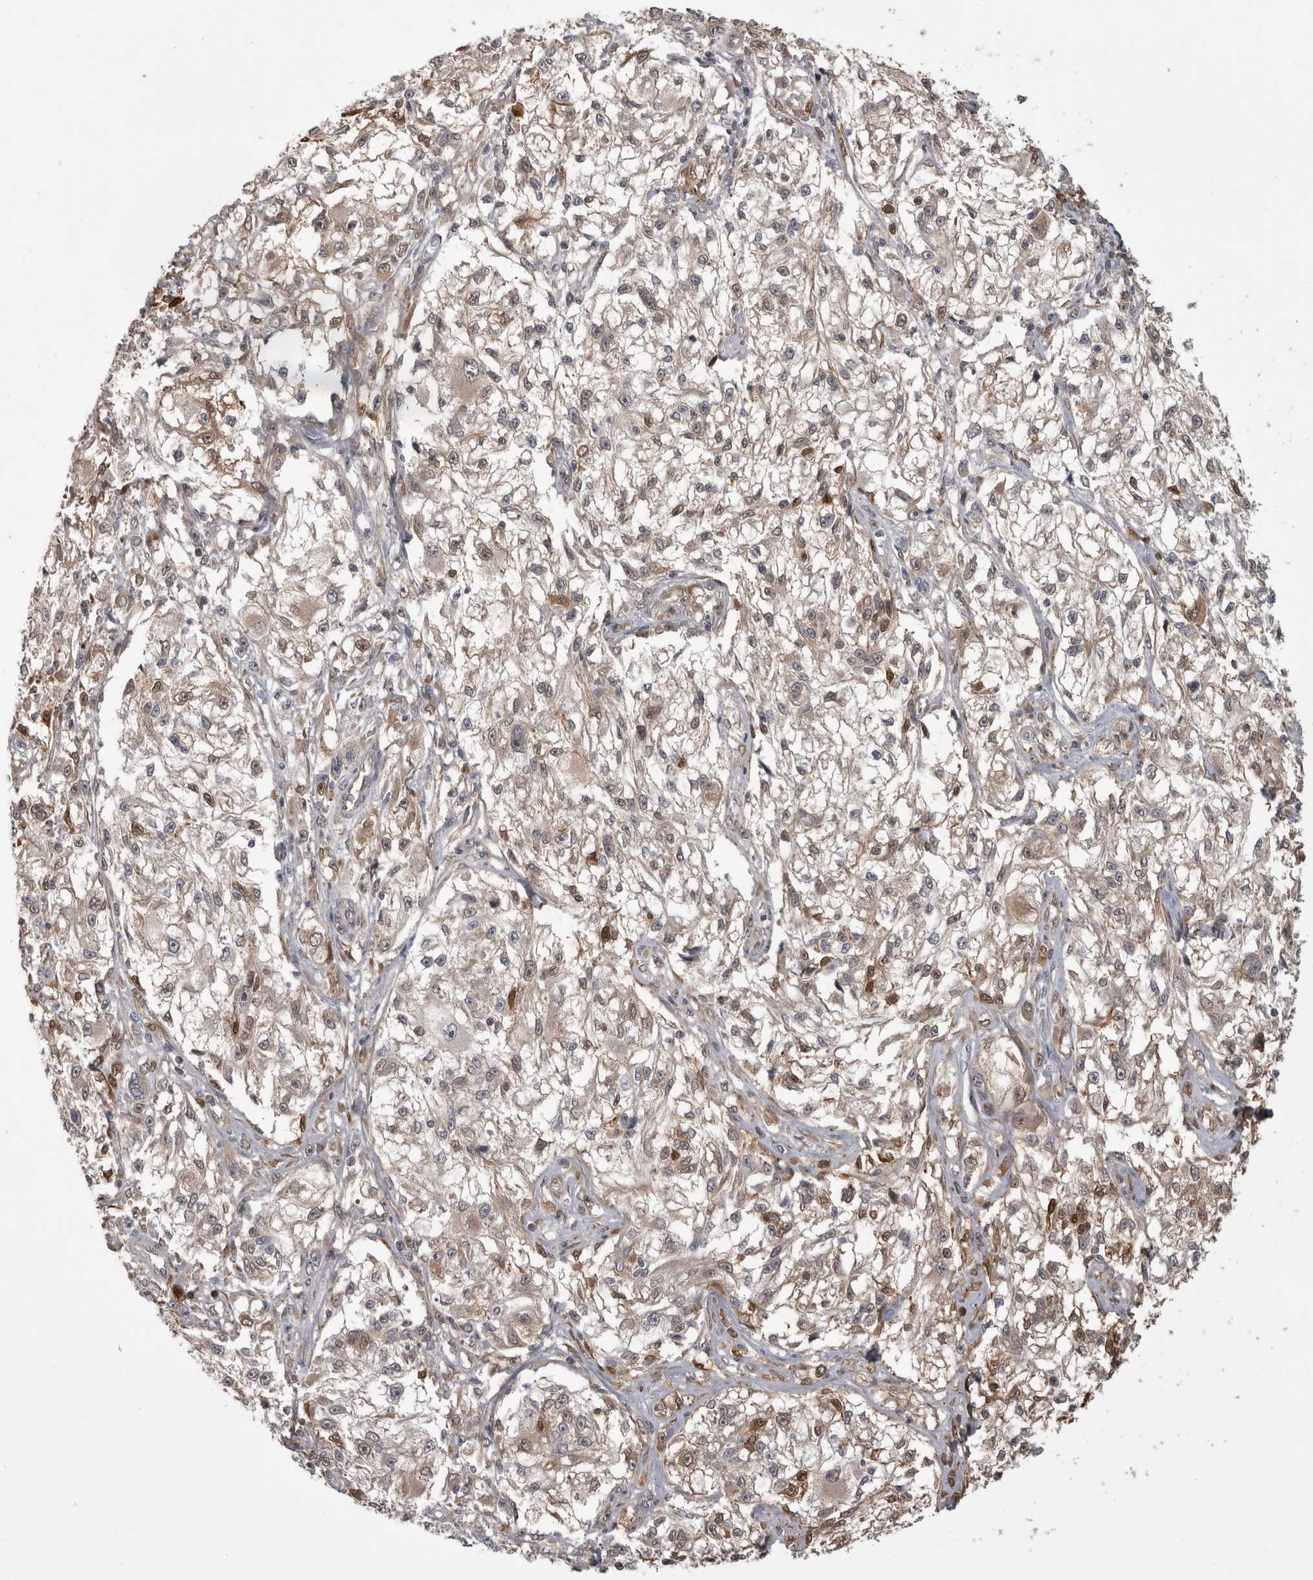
{"staining": {"intensity": "weak", "quantity": "<25%", "location": "cytoplasmic/membranous,nuclear"}, "tissue": "melanoma", "cell_type": "Tumor cells", "image_type": "cancer", "snomed": [{"axis": "morphology", "description": "Malignant melanoma, NOS"}, {"axis": "topography", "description": "Skin of head"}], "caption": "A high-resolution photomicrograph shows immunohistochemistry (IHC) staining of melanoma, which demonstrates no significant expression in tumor cells.", "gene": "CHIC2", "patient": {"sex": "male", "age": 83}}